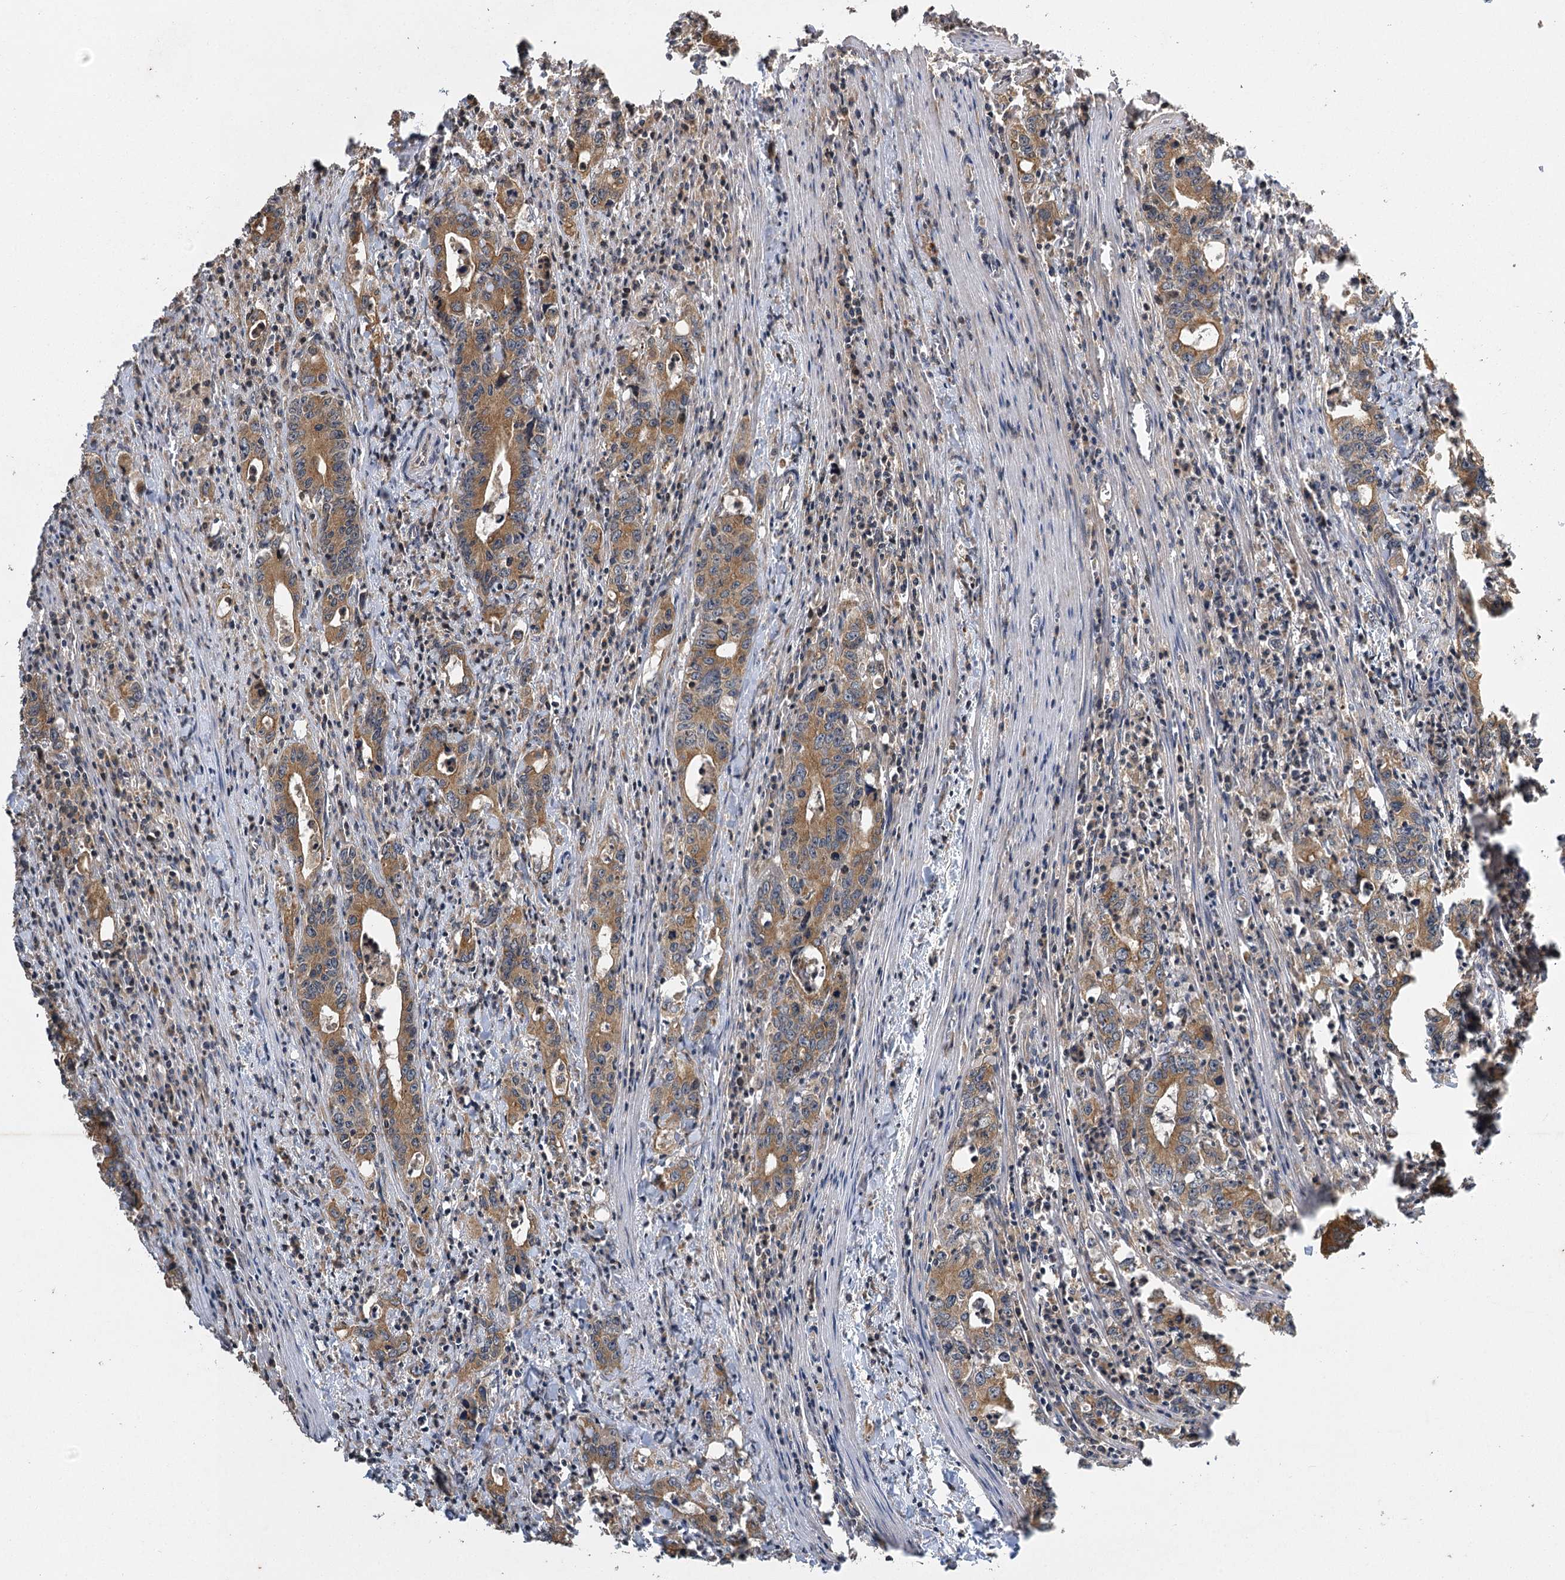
{"staining": {"intensity": "moderate", "quantity": ">75%", "location": "cytoplasmic/membranous"}, "tissue": "colorectal cancer", "cell_type": "Tumor cells", "image_type": "cancer", "snomed": [{"axis": "morphology", "description": "Adenocarcinoma, NOS"}, {"axis": "topography", "description": "Colon"}], "caption": "This is a photomicrograph of immunohistochemistry staining of colorectal adenocarcinoma, which shows moderate staining in the cytoplasmic/membranous of tumor cells.", "gene": "IL11RA", "patient": {"sex": "female", "age": 75}}